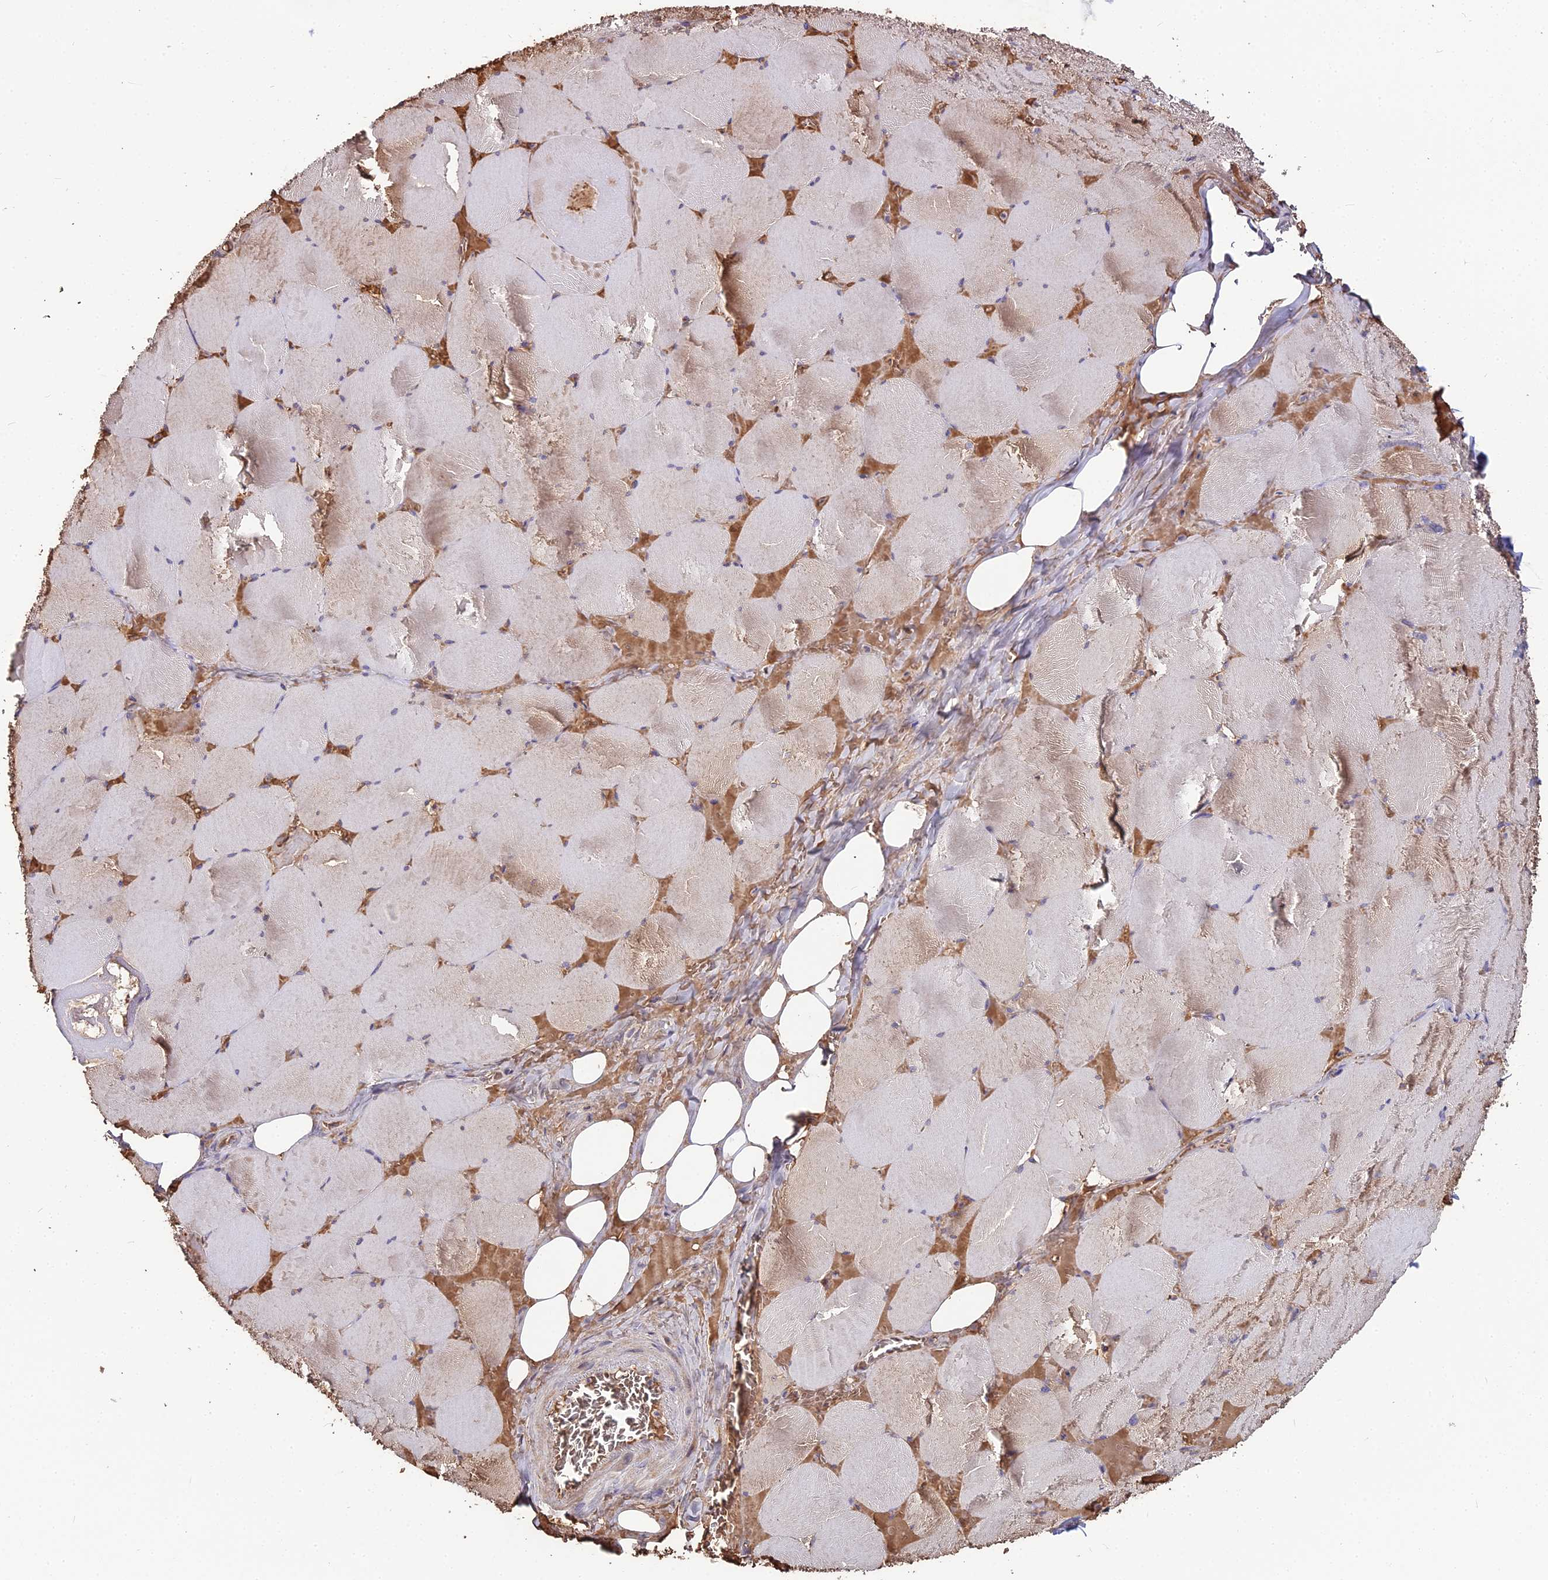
{"staining": {"intensity": "weak", "quantity": "25%-75%", "location": "cytoplasmic/membranous"}, "tissue": "skeletal muscle", "cell_type": "Myocytes", "image_type": "normal", "snomed": [{"axis": "morphology", "description": "Normal tissue, NOS"}, {"axis": "topography", "description": "Skeletal muscle"}, {"axis": "topography", "description": "Head-Neck"}], "caption": "DAB immunohistochemical staining of benign human skeletal muscle shows weak cytoplasmic/membranous protein positivity in approximately 25%-75% of myocytes.", "gene": "ZDBF2", "patient": {"sex": "male", "age": 66}}